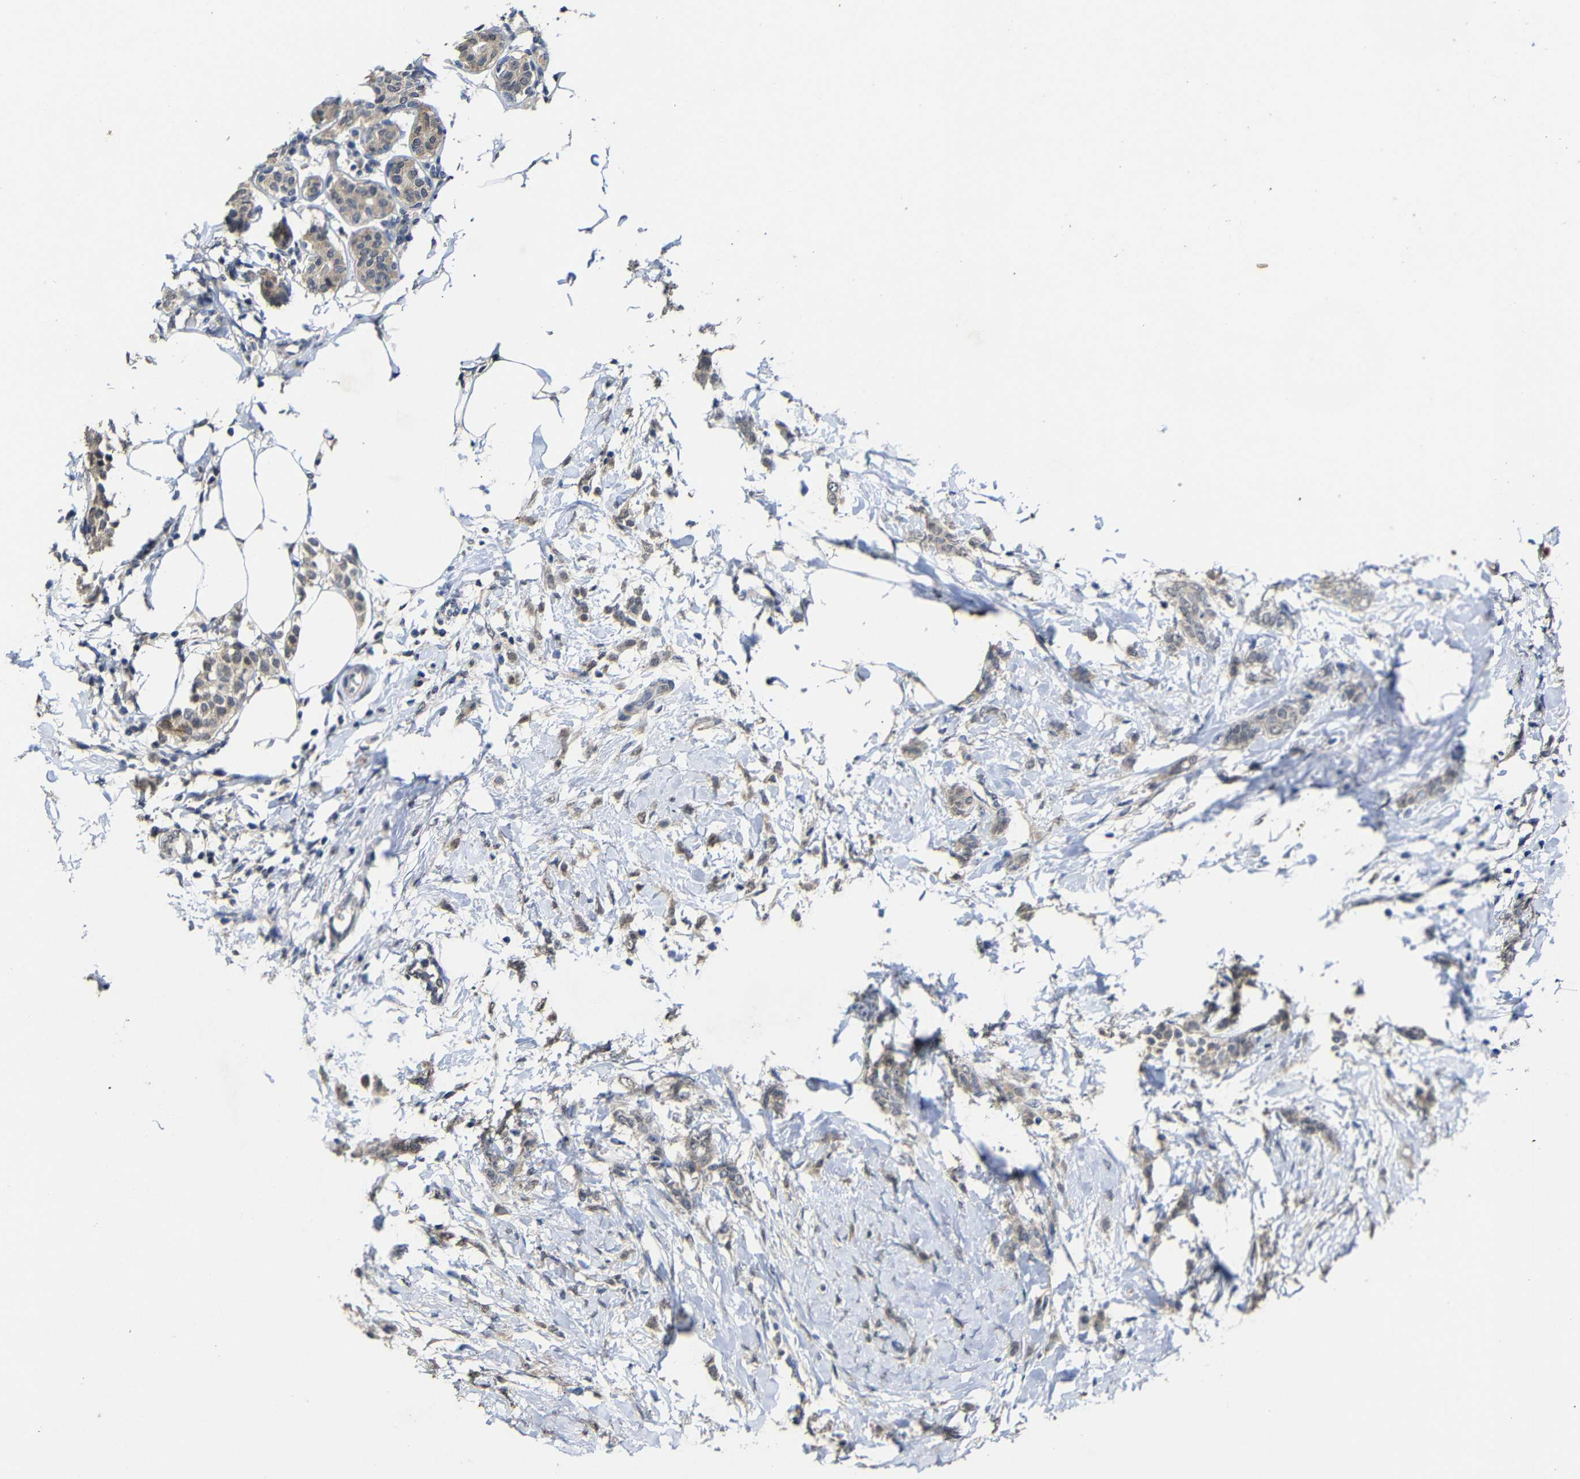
{"staining": {"intensity": "weak", "quantity": ">75%", "location": "cytoplasmic/membranous"}, "tissue": "breast cancer", "cell_type": "Tumor cells", "image_type": "cancer", "snomed": [{"axis": "morphology", "description": "Lobular carcinoma, in situ"}, {"axis": "morphology", "description": "Lobular carcinoma"}, {"axis": "topography", "description": "Breast"}], "caption": "Immunohistochemical staining of human lobular carcinoma (breast) shows low levels of weak cytoplasmic/membranous protein expression in about >75% of tumor cells. The protein is stained brown, and the nuclei are stained in blue (DAB IHC with brightfield microscopy, high magnification).", "gene": "ATG12", "patient": {"sex": "female", "age": 41}}